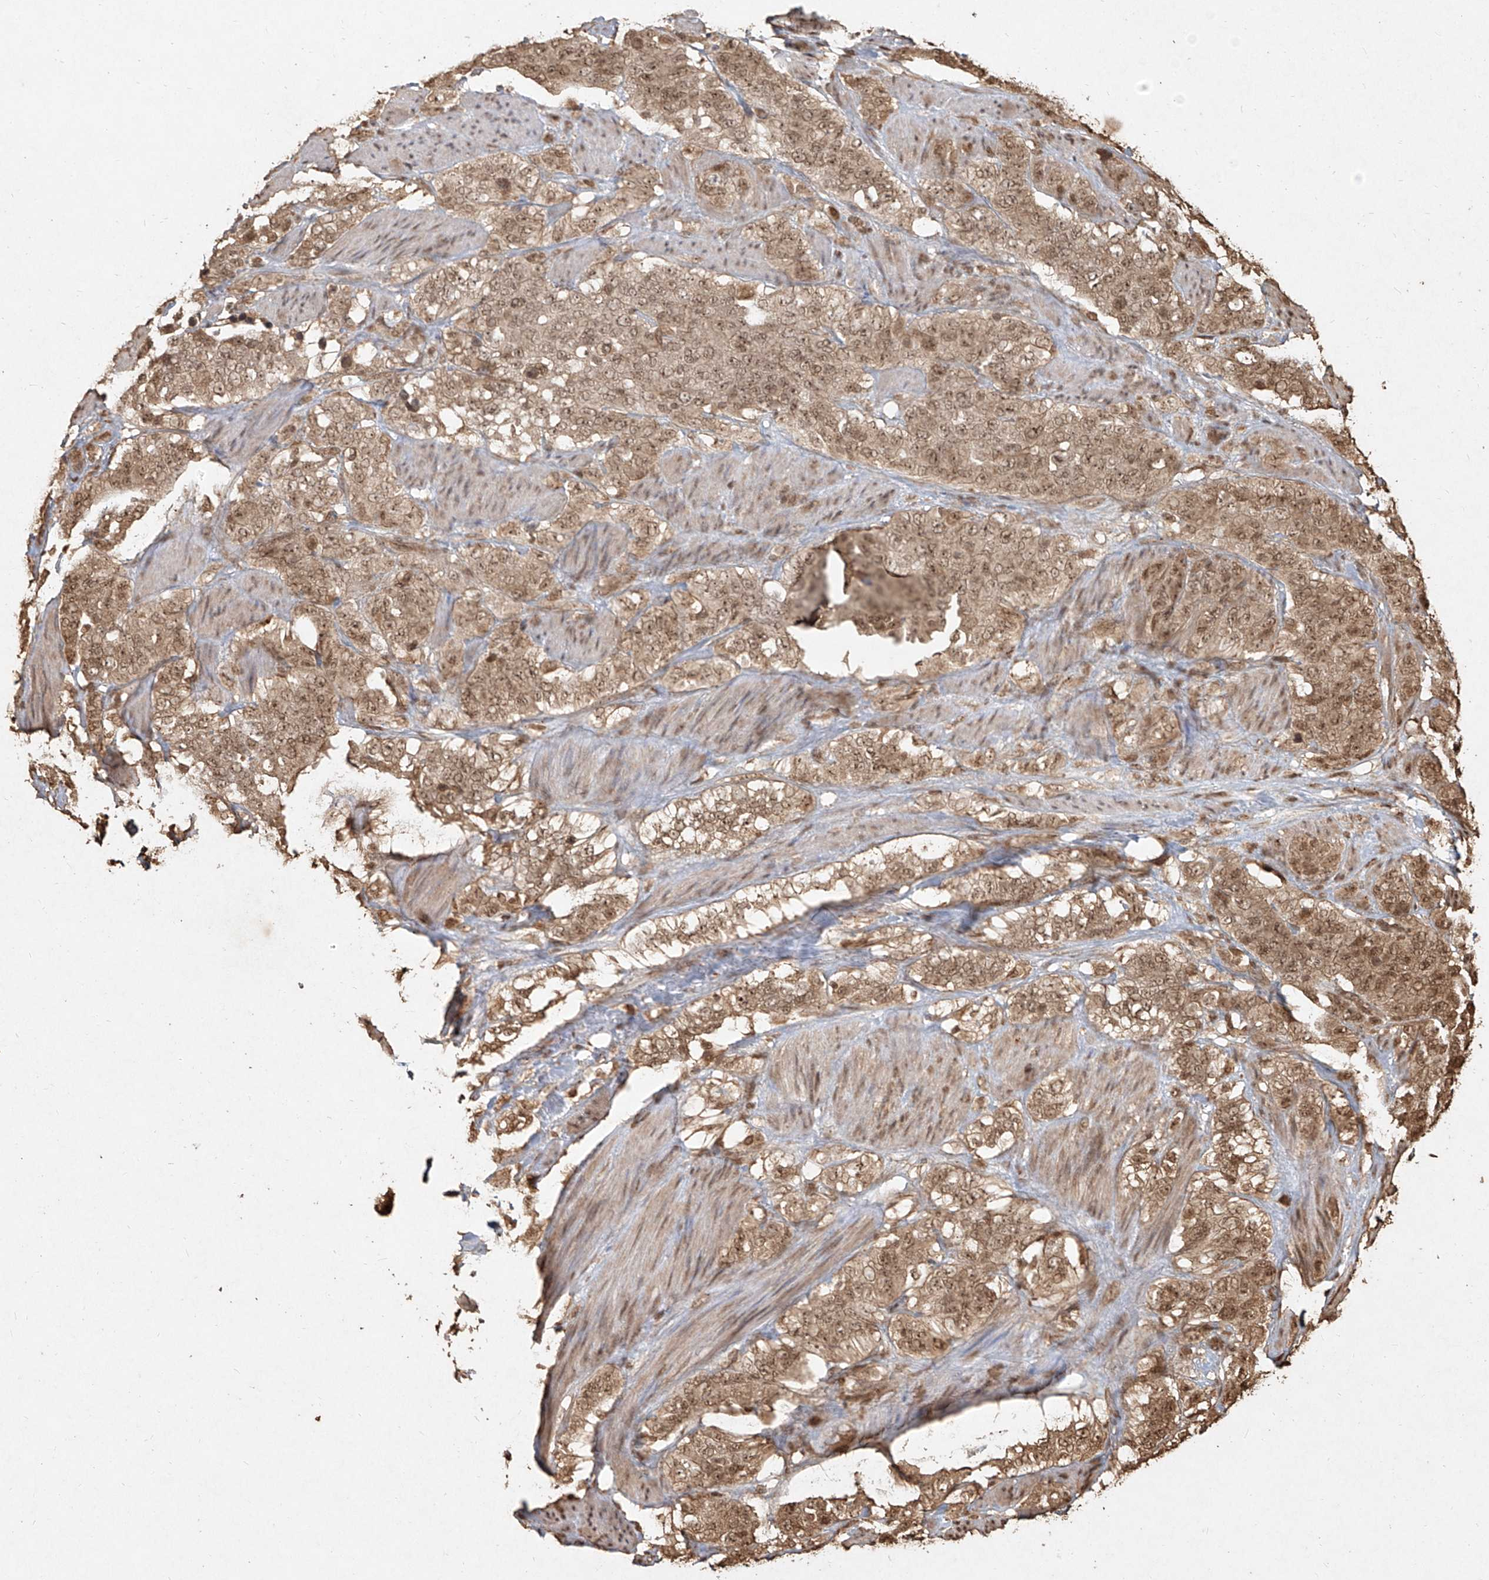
{"staining": {"intensity": "moderate", "quantity": ">75%", "location": "cytoplasmic/membranous,nuclear"}, "tissue": "stomach cancer", "cell_type": "Tumor cells", "image_type": "cancer", "snomed": [{"axis": "morphology", "description": "Adenocarcinoma, NOS"}, {"axis": "topography", "description": "Stomach"}], "caption": "Adenocarcinoma (stomach) stained for a protein reveals moderate cytoplasmic/membranous and nuclear positivity in tumor cells.", "gene": "UBE2K", "patient": {"sex": "male", "age": 48}}